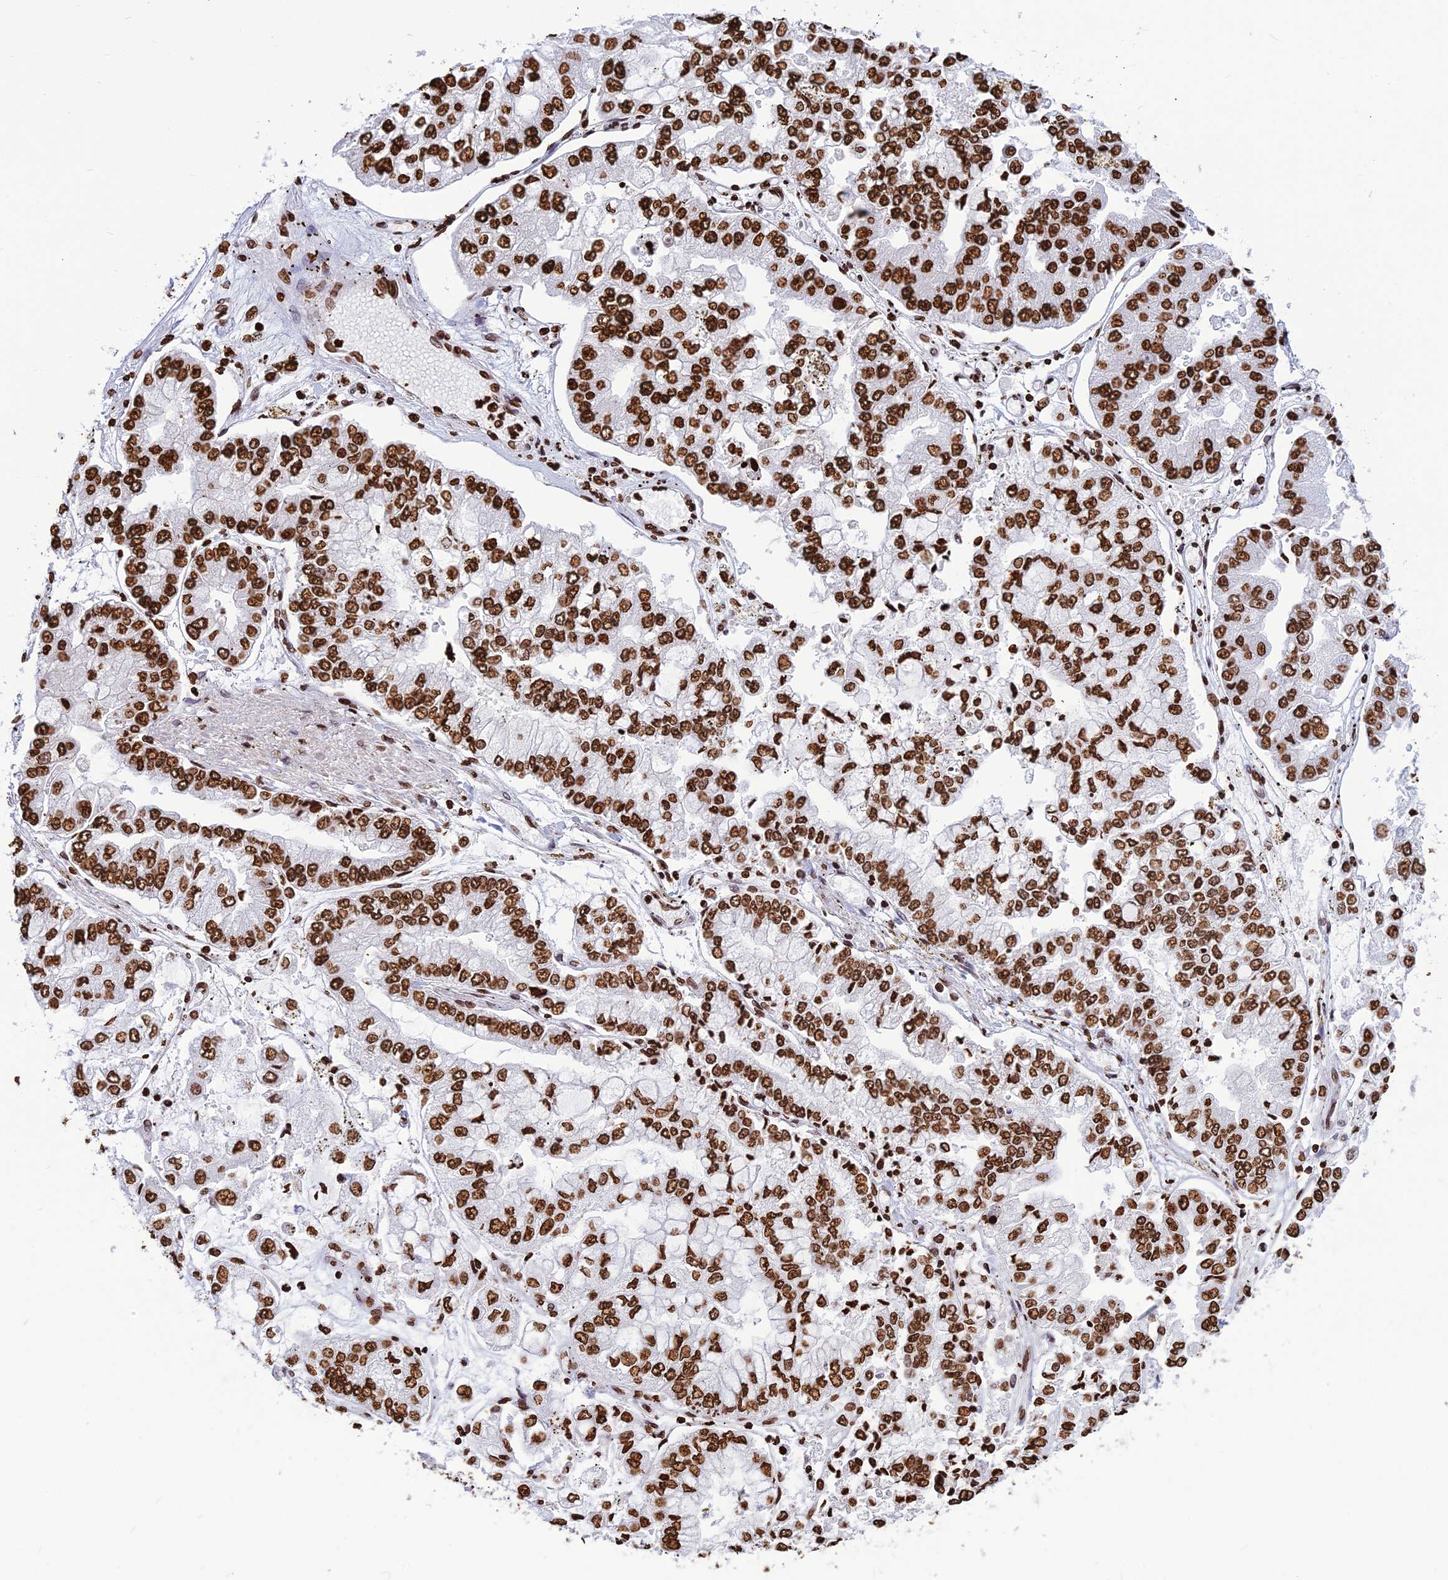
{"staining": {"intensity": "strong", "quantity": ">75%", "location": "nuclear"}, "tissue": "stomach cancer", "cell_type": "Tumor cells", "image_type": "cancer", "snomed": [{"axis": "morphology", "description": "Adenocarcinoma, NOS"}, {"axis": "topography", "description": "Stomach"}], "caption": "Strong nuclear protein staining is present in approximately >75% of tumor cells in adenocarcinoma (stomach).", "gene": "AKAP17A", "patient": {"sex": "male", "age": 76}}